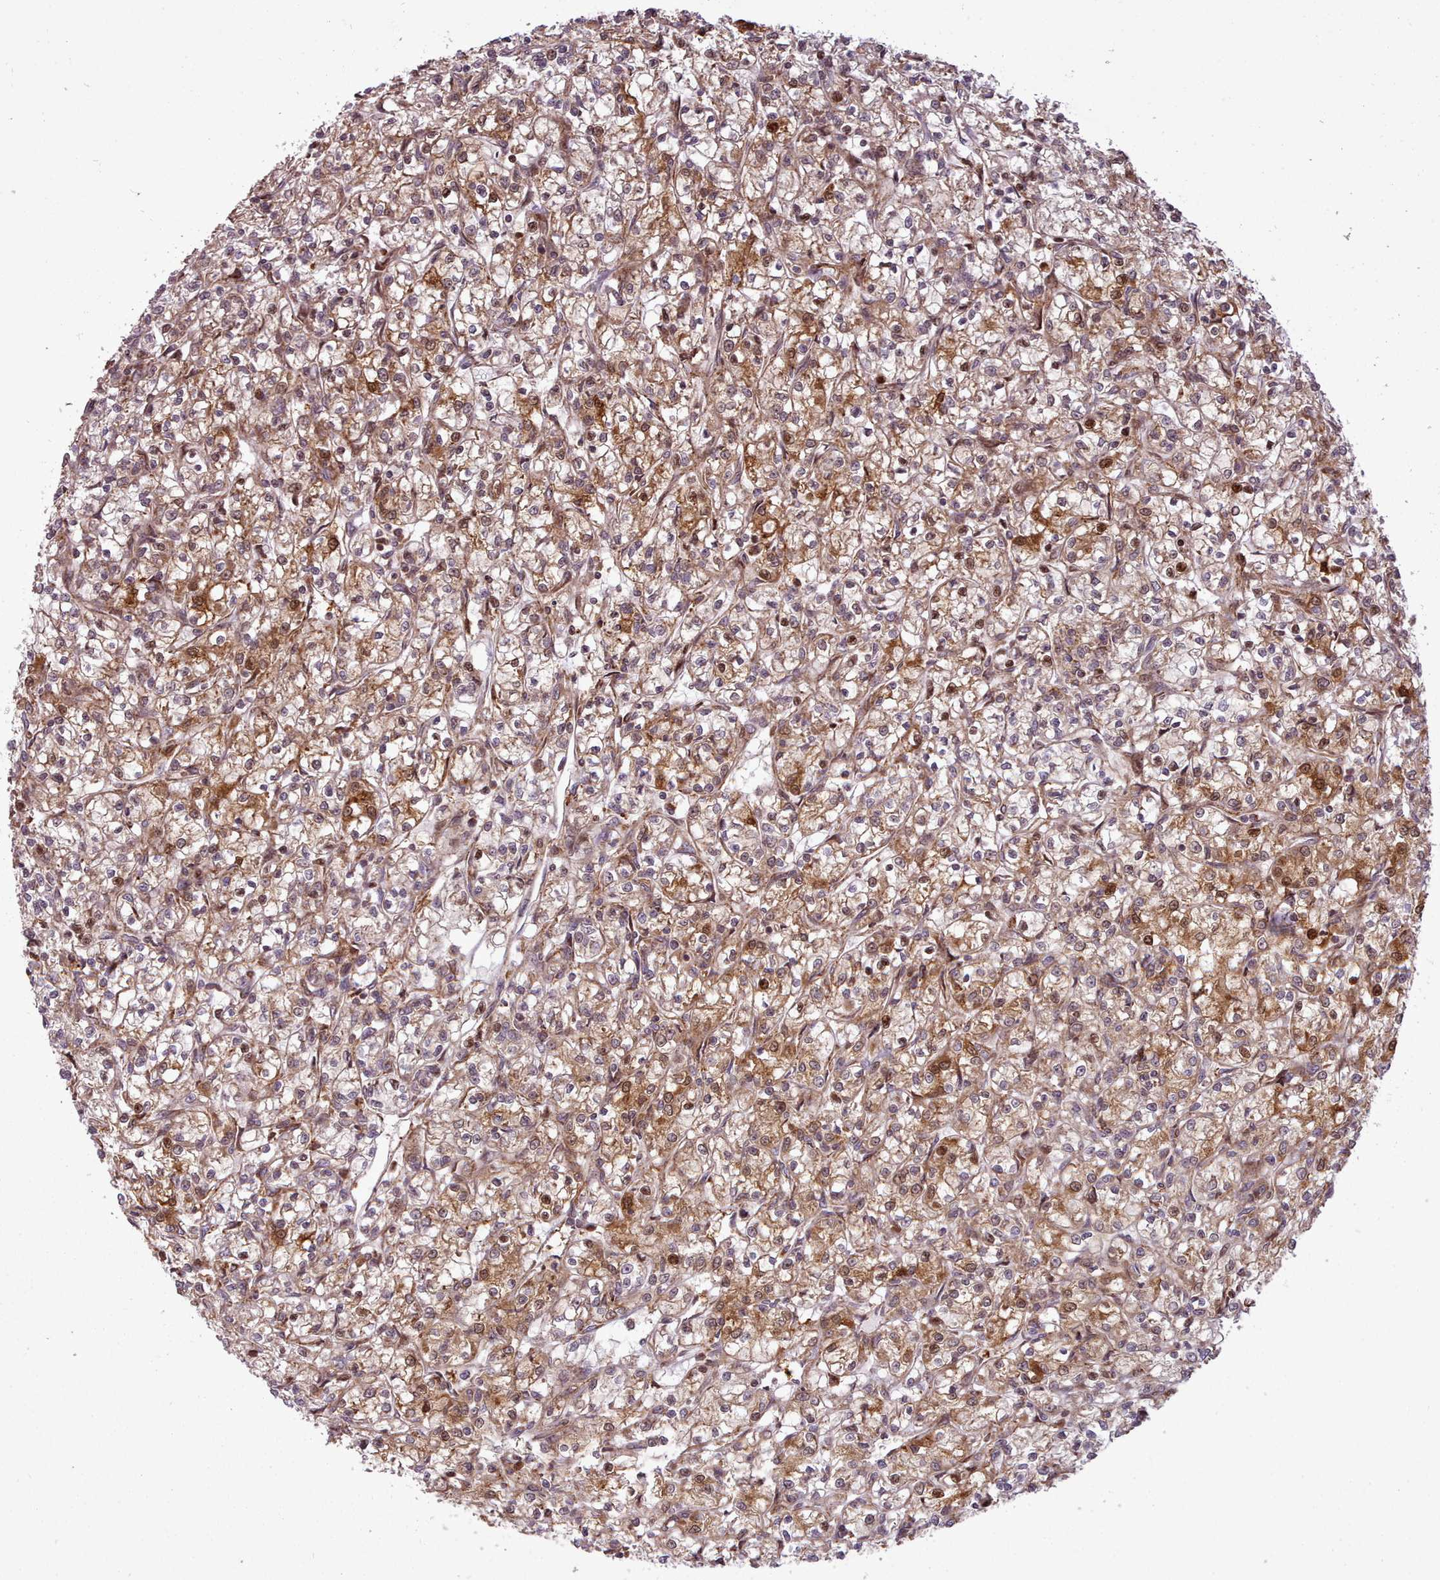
{"staining": {"intensity": "strong", "quantity": "25%-75%", "location": "cytoplasmic/membranous,nuclear"}, "tissue": "renal cancer", "cell_type": "Tumor cells", "image_type": "cancer", "snomed": [{"axis": "morphology", "description": "Adenocarcinoma, NOS"}, {"axis": "topography", "description": "Kidney"}], "caption": "Protein expression analysis of human renal cancer (adenocarcinoma) reveals strong cytoplasmic/membranous and nuclear positivity in about 25%-75% of tumor cells.", "gene": "NLRP7", "patient": {"sex": "female", "age": 59}}